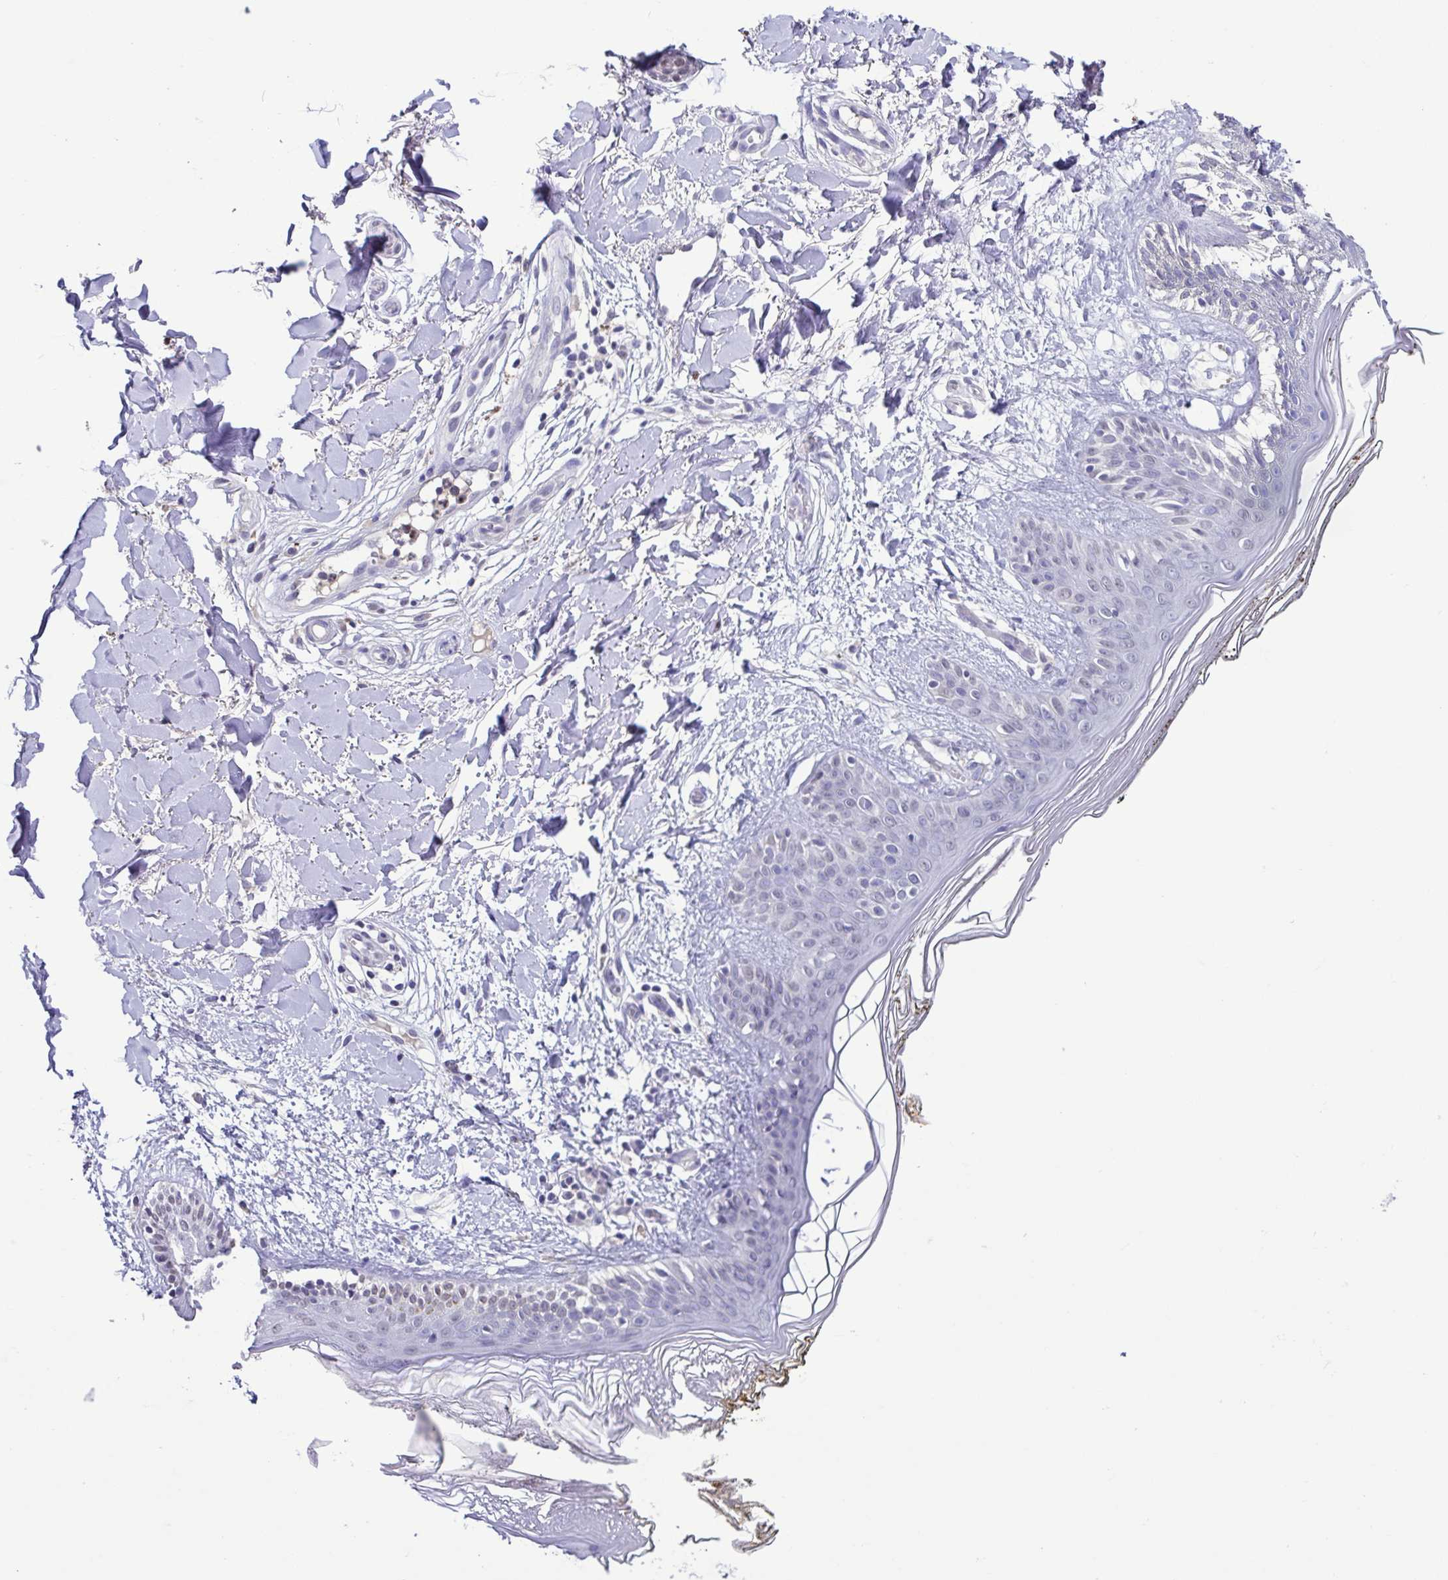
{"staining": {"intensity": "negative", "quantity": "none", "location": "none"}, "tissue": "skin", "cell_type": "Fibroblasts", "image_type": "normal", "snomed": [{"axis": "morphology", "description": "Normal tissue, NOS"}, {"axis": "topography", "description": "Skin"}], "caption": "High power microscopy micrograph of an immunohistochemistry image of normal skin, revealing no significant expression in fibroblasts.", "gene": "ACTRT3", "patient": {"sex": "female", "age": 34}}